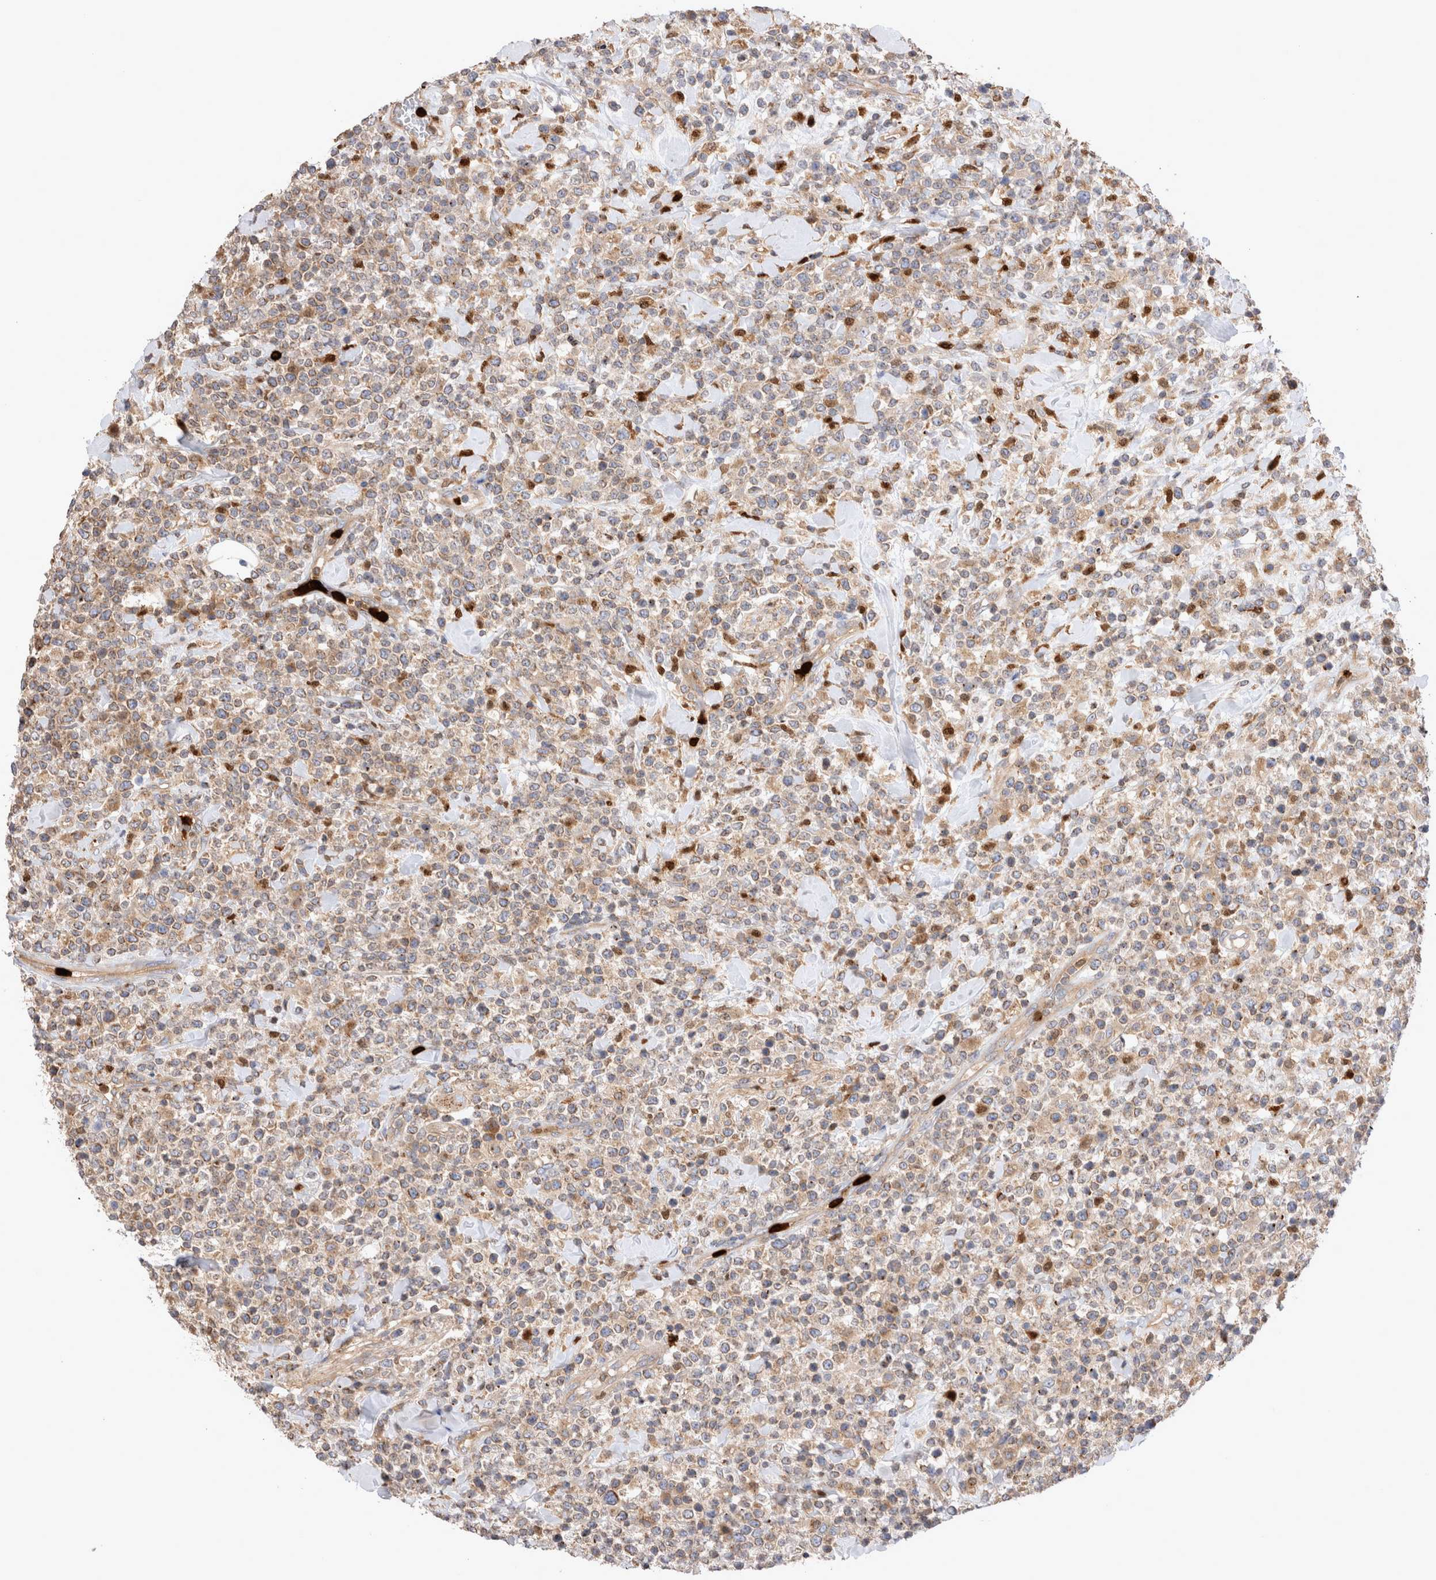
{"staining": {"intensity": "weak", "quantity": ">75%", "location": "cytoplasmic/membranous"}, "tissue": "lymphoma", "cell_type": "Tumor cells", "image_type": "cancer", "snomed": [{"axis": "morphology", "description": "Malignant lymphoma, non-Hodgkin's type, High grade"}, {"axis": "topography", "description": "Colon"}], "caption": "A high-resolution micrograph shows immunohistochemistry (IHC) staining of malignant lymphoma, non-Hodgkin's type (high-grade), which shows weak cytoplasmic/membranous positivity in about >75% of tumor cells. The staining was performed using DAB (3,3'-diaminobenzidine) to visualize the protein expression in brown, while the nuclei were stained in blue with hematoxylin (Magnification: 20x).", "gene": "NXT2", "patient": {"sex": "female", "age": 53}}